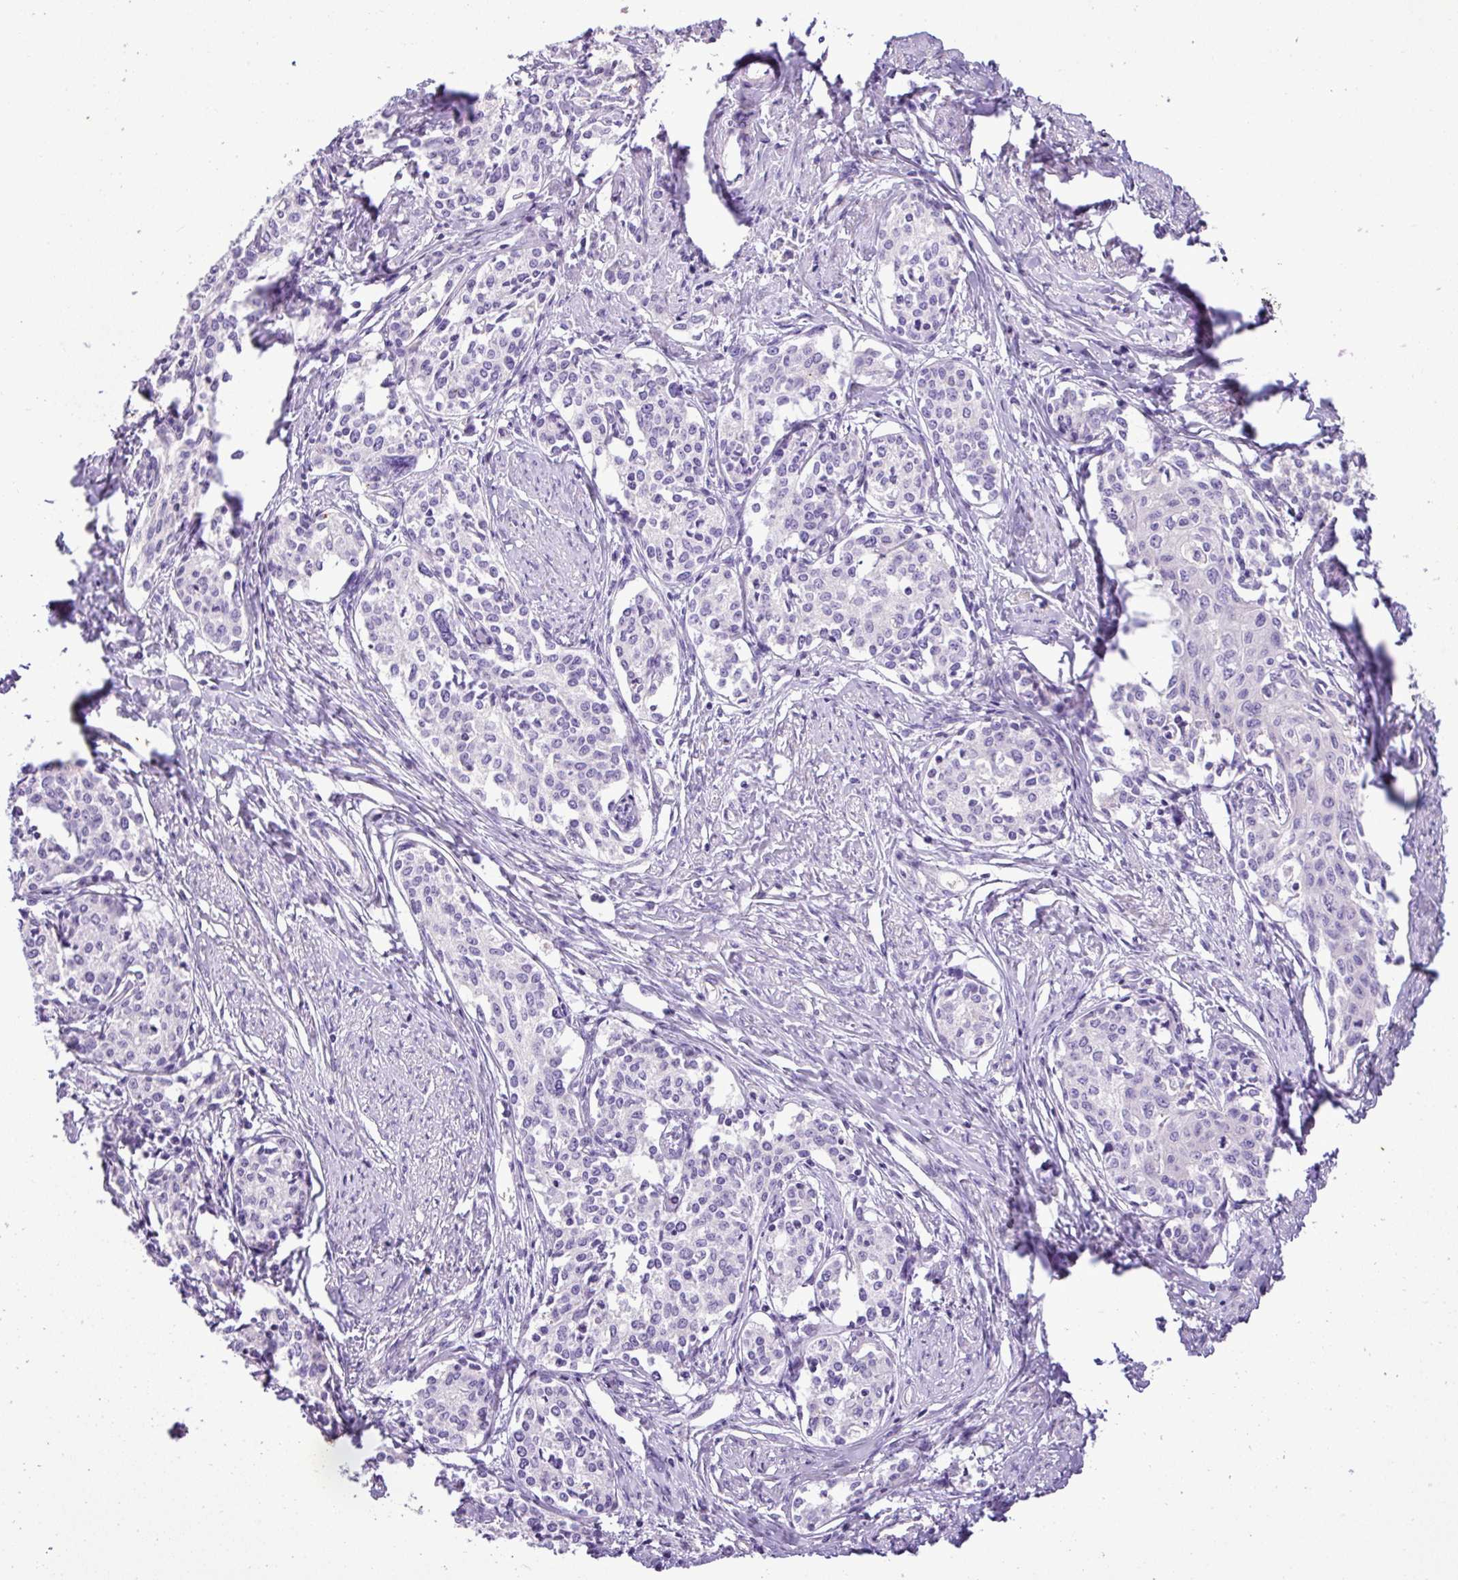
{"staining": {"intensity": "negative", "quantity": "none", "location": "none"}, "tissue": "cervical cancer", "cell_type": "Tumor cells", "image_type": "cancer", "snomed": [{"axis": "morphology", "description": "Squamous cell carcinoma, NOS"}, {"axis": "morphology", "description": "Adenocarcinoma, NOS"}, {"axis": "topography", "description": "Cervix"}], "caption": "Tumor cells show no significant protein expression in adenocarcinoma (cervical).", "gene": "ZNF334", "patient": {"sex": "female", "age": 52}}